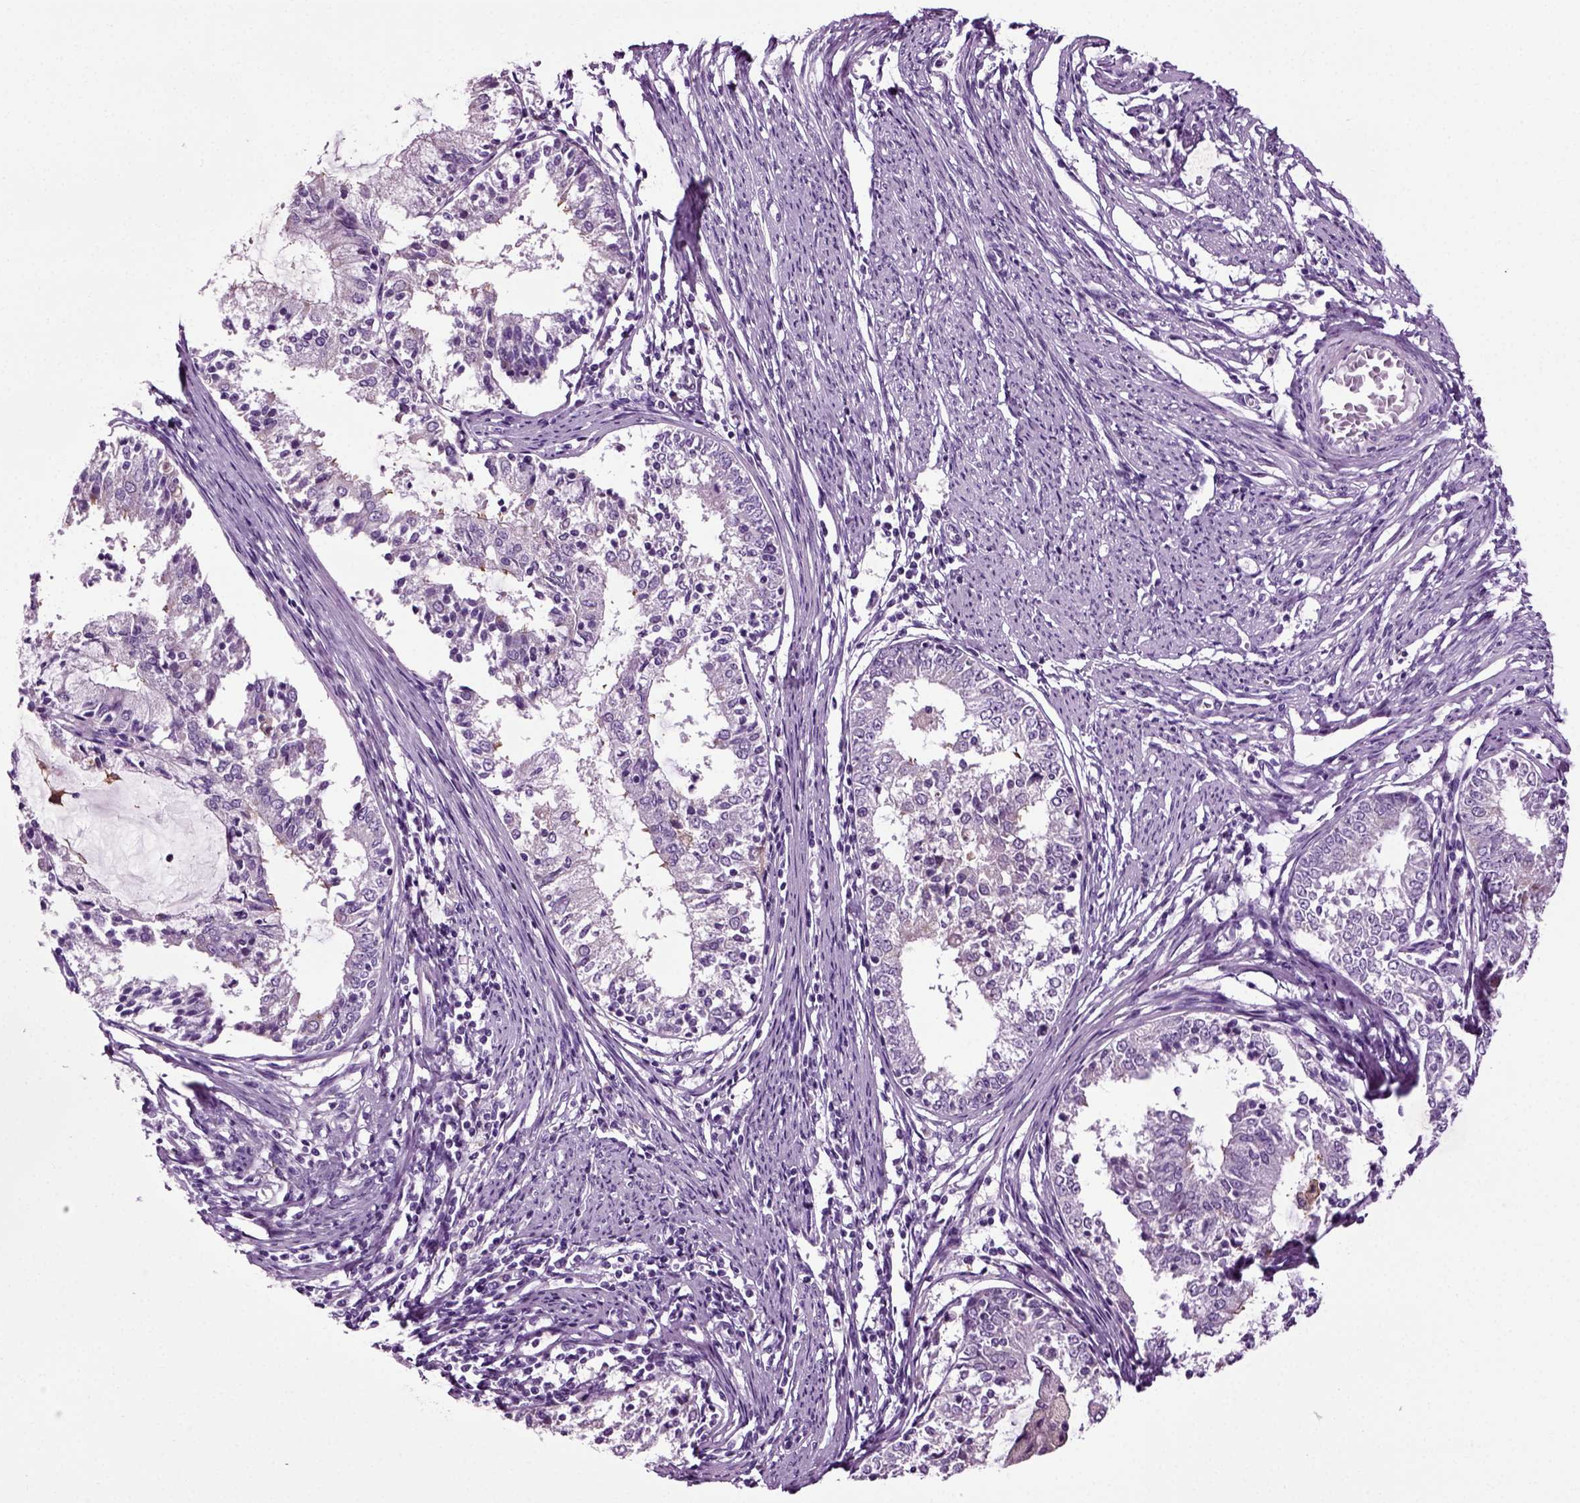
{"staining": {"intensity": "negative", "quantity": "none", "location": "none"}, "tissue": "endometrial cancer", "cell_type": "Tumor cells", "image_type": "cancer", "snomed": [{"axis": "morphology", "description": "Adenocarcinoma, NOS"}, {"axis": "topography", "description": "Endometrium"}], "caption": "High magnification brightfield microscopy of endometrial adenocarcinoma stained with DAB (brown) and counterstained with hematoxylin (blue): tumor cells show no significant staining.", "gene": "DNAH10", "patient": {"sex": "female", "age": 57}}